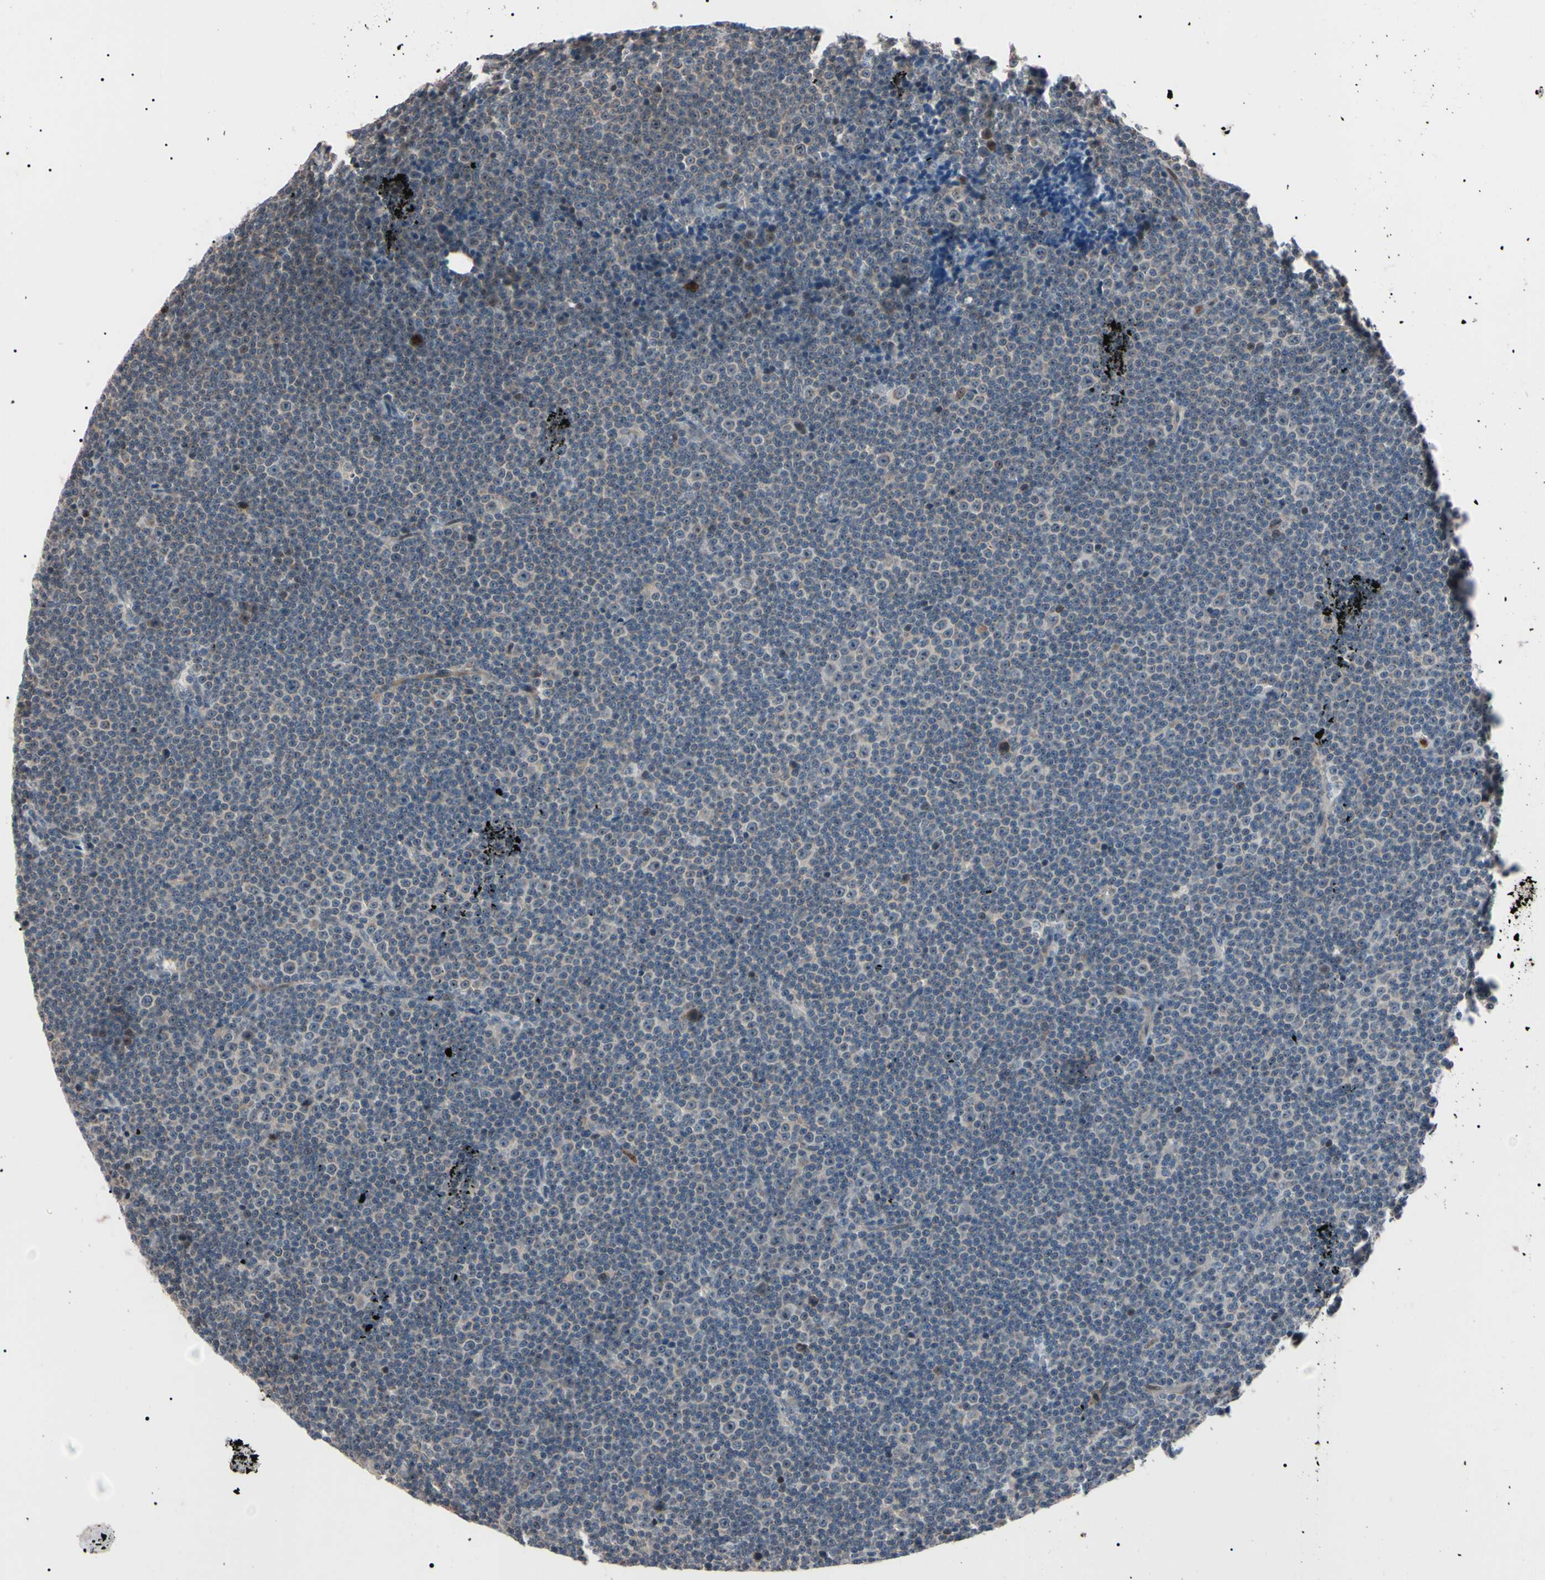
{"staining": {"intensity": "negative", "quantity": "none", "location": "none"}, "tissue": "lymphoma", "cell_type": "Tumor cells", "image_type": "cancer", "snomed": [{"axis": "morphology", "description": "Malignant lymphoma, non-Hodgkin's type, Low grade"}, {"axis": "topography", "description": "Lymph node"}], "caption": "A photomicrograph of human lymphoma is negative for staining in tumor cells.", "gene": "TRAF5", "patient": {"sex": "female", "age": 67}}